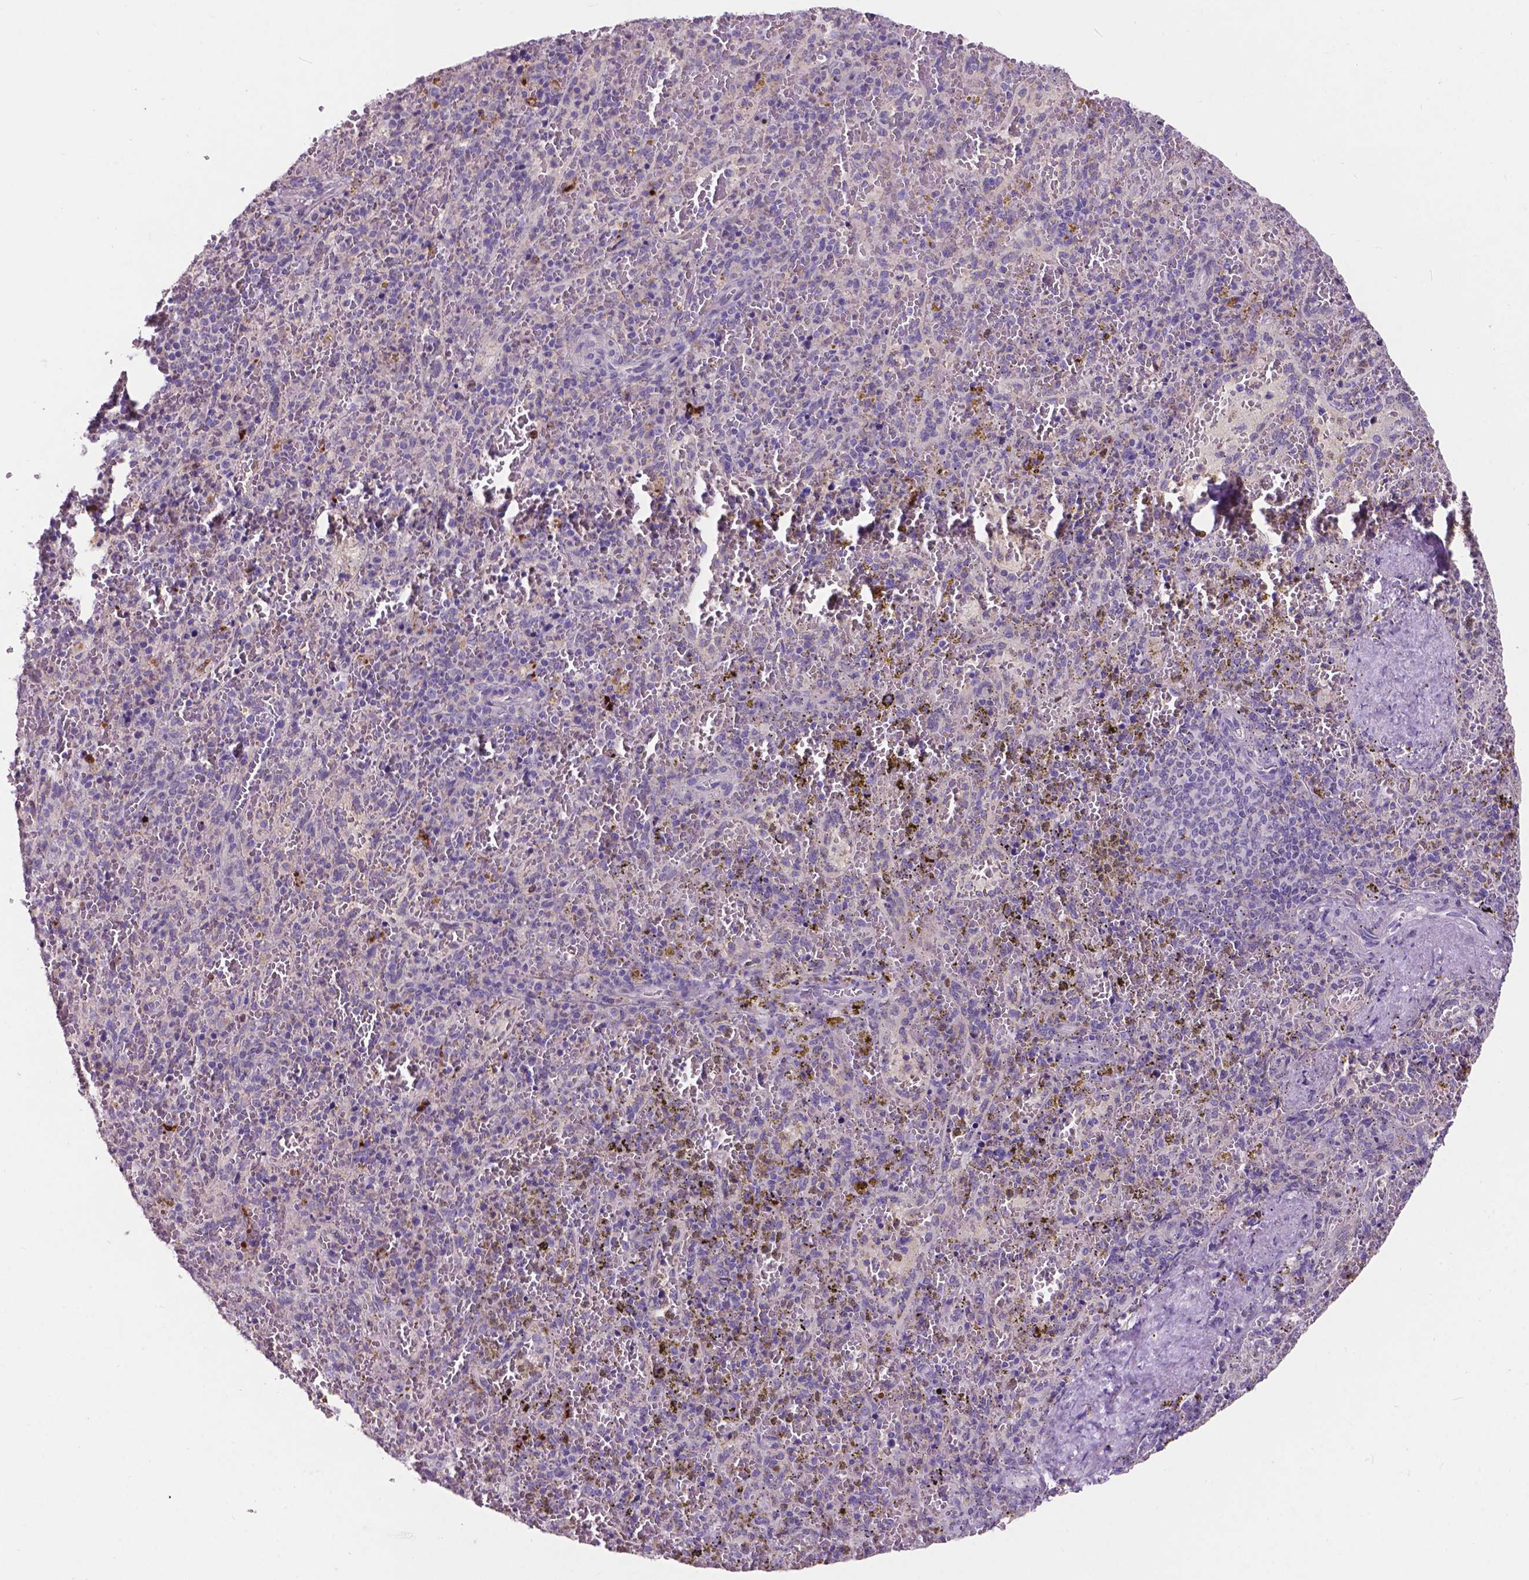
{"staining": {"intensity": "strong", "quantity": "<25%", "location": "cytoplasmic/membranous"}, "tissue": "spleen", "cell_type": "Cells in red pulp", "image_type": "normal", "snomed": [{"axis": "morphology", "description": "Normal tissue, NOS"}, {"axis": "topography", "description": "Spleen"}], "caption": "The immunohistochemical stain highlights strong cytoplasmic/membranous positivity in cells in red pulp of normal spleen. Ihc stains the protein of interest in brown and the nuclei are stained blue.", "gene": "PLSCR1", "patient": {"sex": "female", "age": 50}}